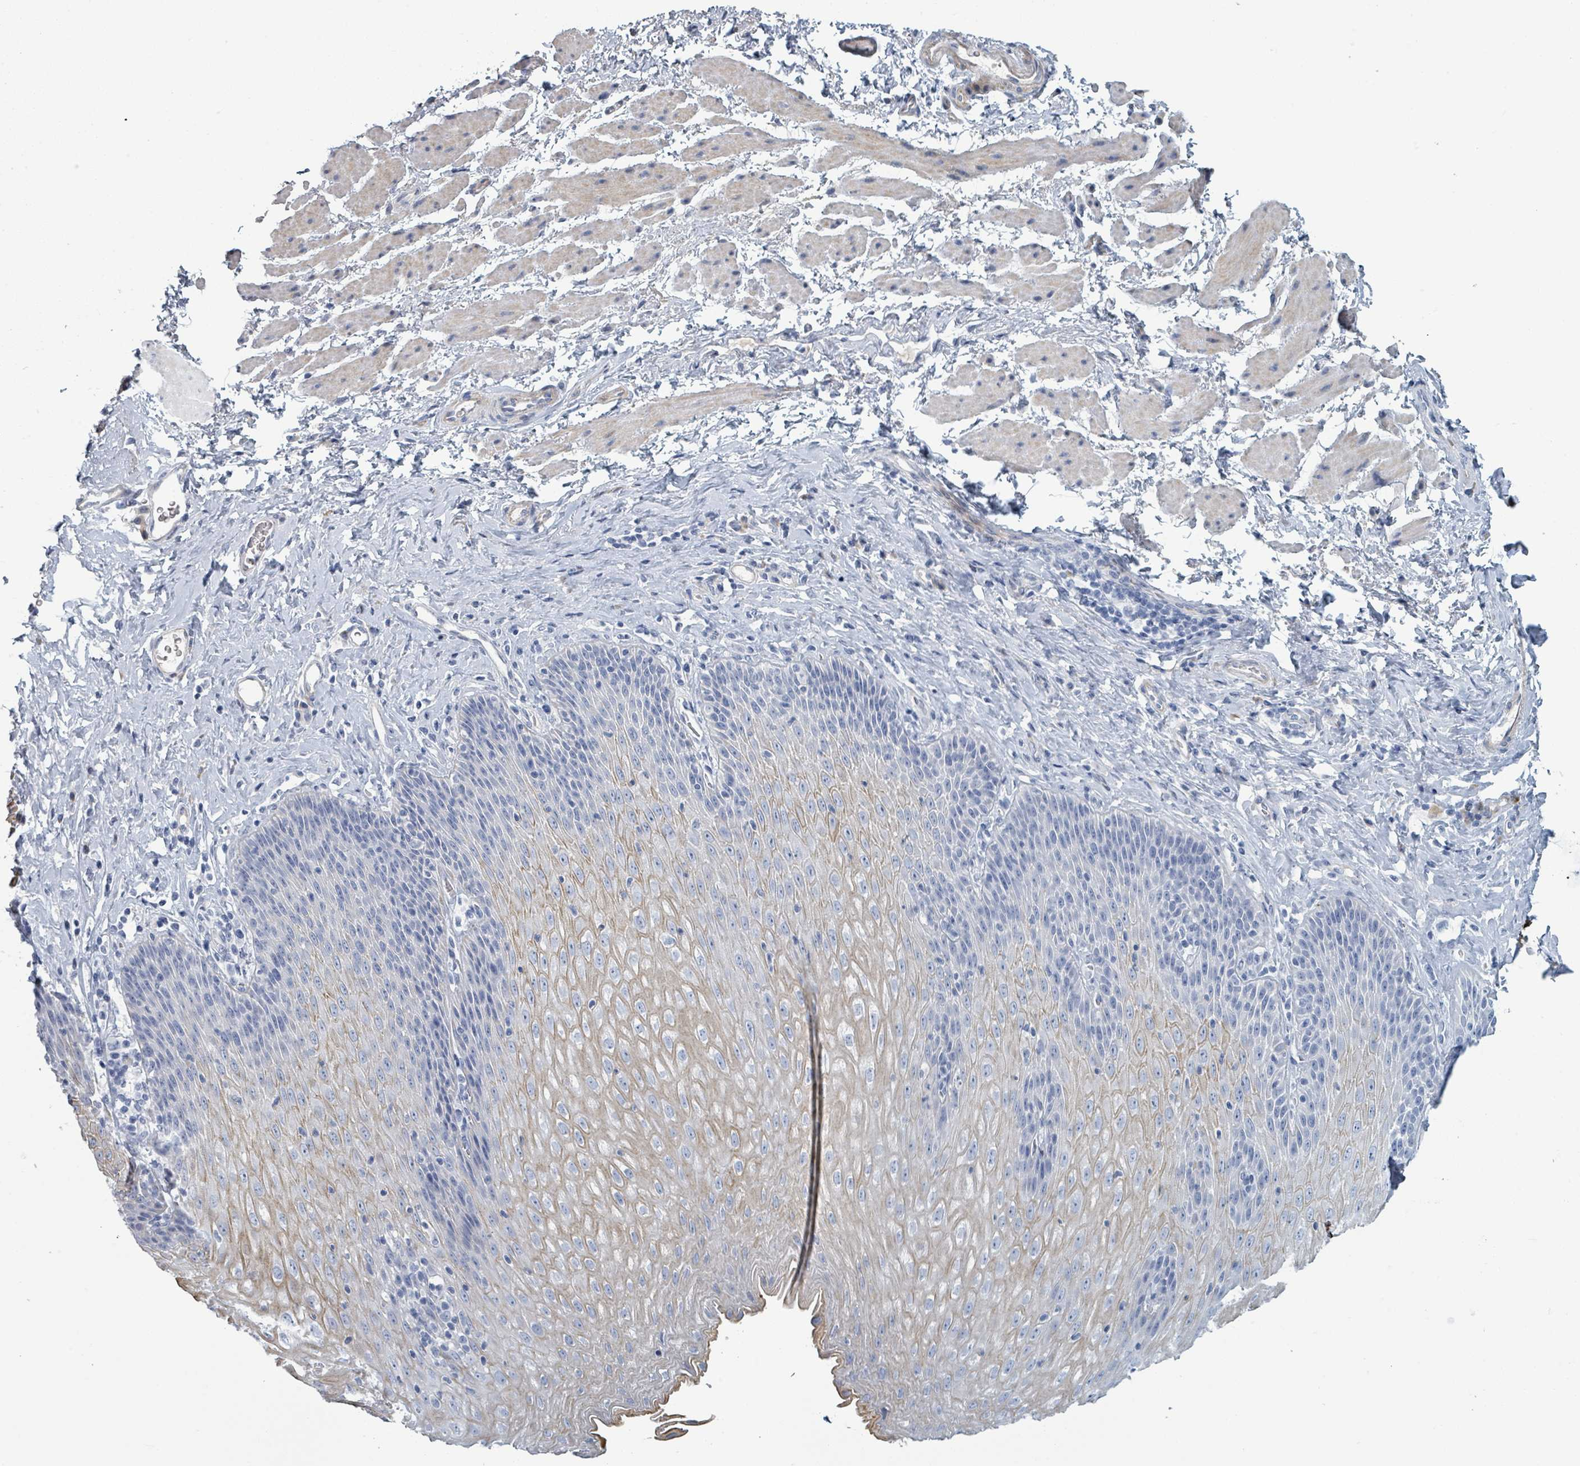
{"staining": {"intensity": "moderate", "quantity": "<25%", "location": "cytoplasmic/membranous"}, "tissue": "esophagus", "cell_type": "Squamous epithelial cells", "image_type": "normal", "snomed": [{"axis": "morphology", "description": "Normal tissue, NOS"}, {"axis": "topography", "description": "Esophagus"}], "caption": "Protein analysis of benign esophagus reveals moderate cytoplasmic/membranous expression in about <25% of squamous epithelial cells.", "gene": "RAB33B", "patient": {"sex": "female", "age": 61}}